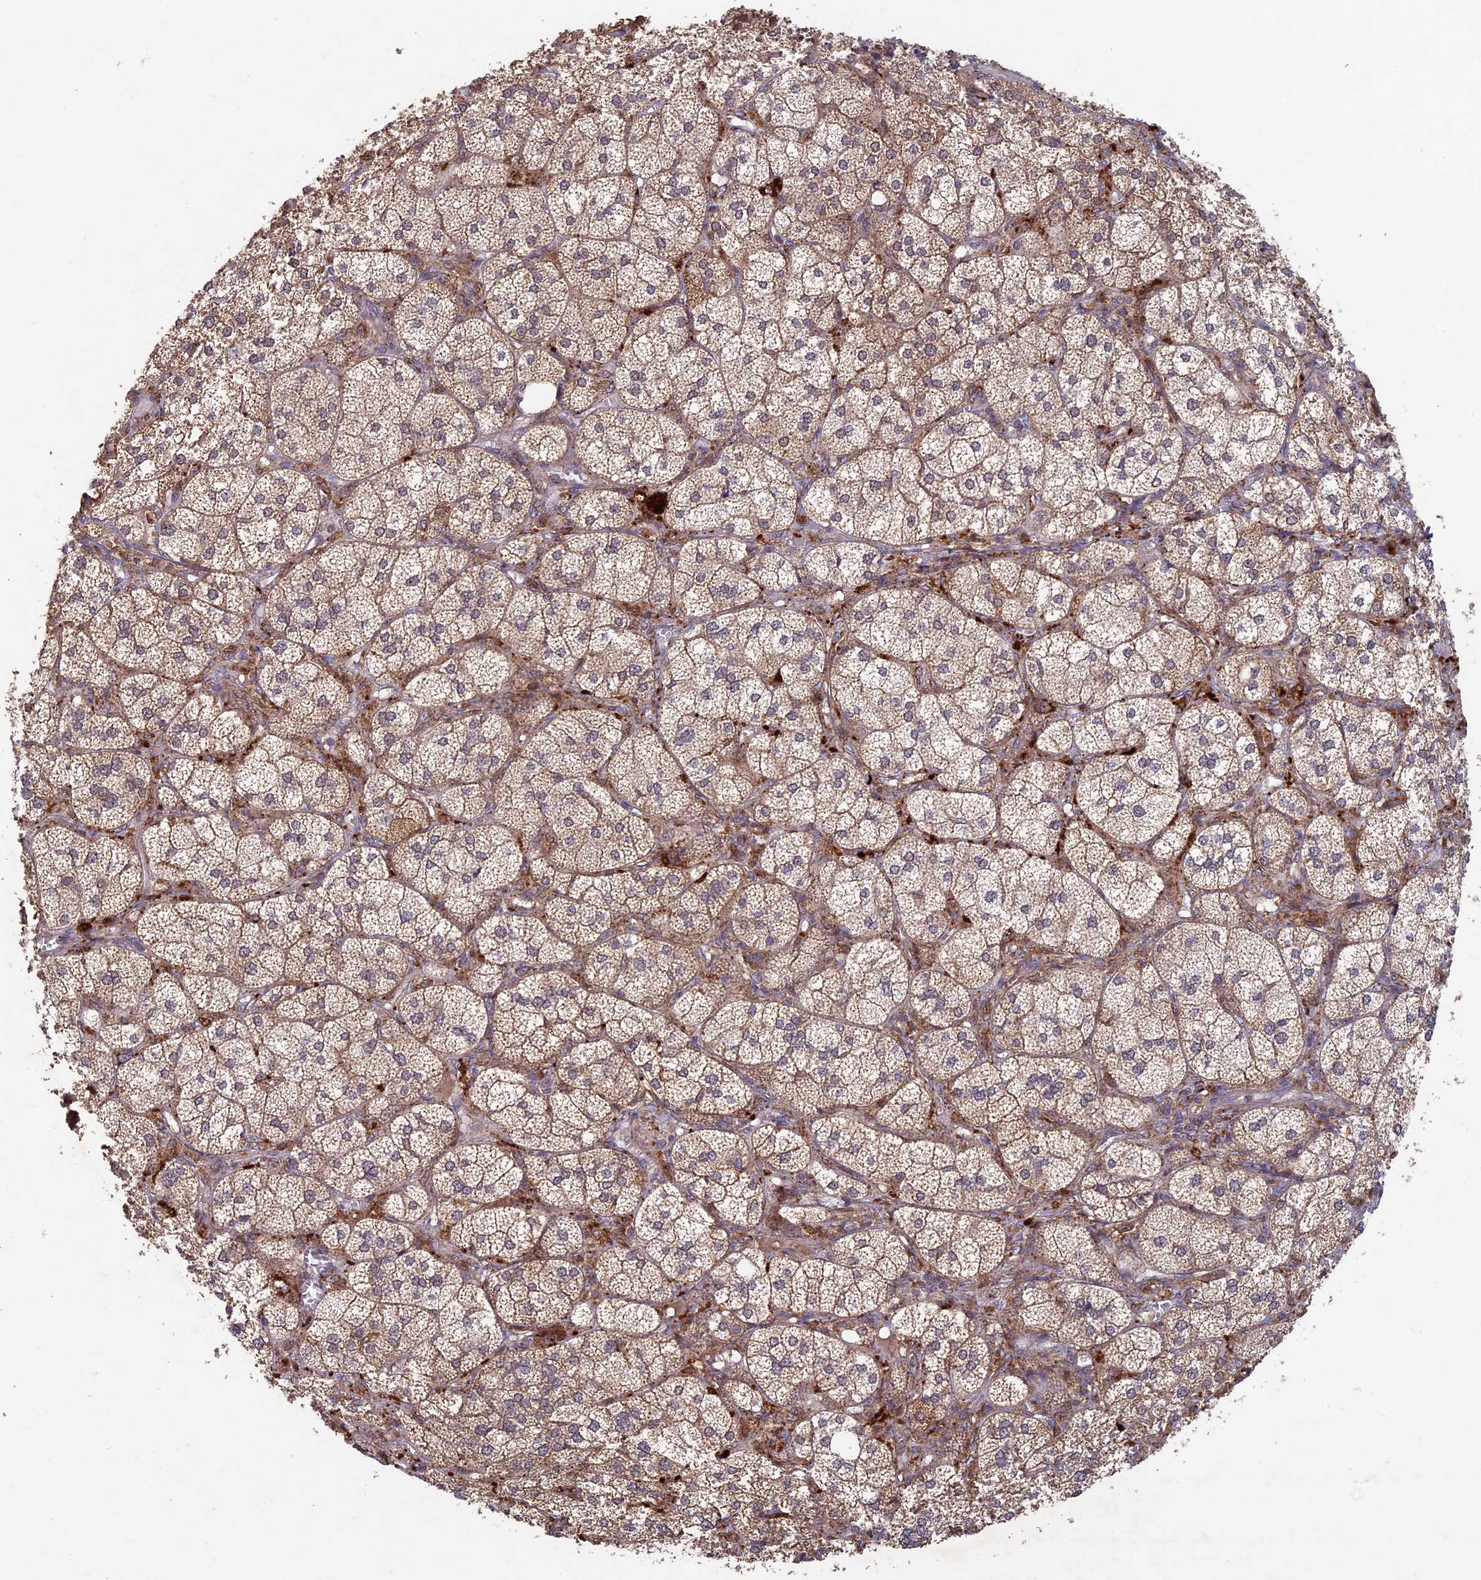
{"staining": {"intensity": "moderate", "quantity": ">75%", "location": "cytoplasmic/membranous"}, "tissue": "adrenal gland", "cell_type": "Glandular cells", "image_type": "normal", "snomed": [{"axis": "morphology", "description": "Normal tissue, NOS"}, {"axis": "topography", "description": "Adrenal gland"}], "caption": "High-power microscopy captured an immunohistochemistry (IHC) photomicrograph of unremarkable adrenal gland, revealing moderate cytoplasmic/membranous expression in about >75% of glandular cells. The protein is shown in brown color, while the nuclei are stained blue.", "gene": "RCCD1", "patient": {"sex": "female", "age": 61}}